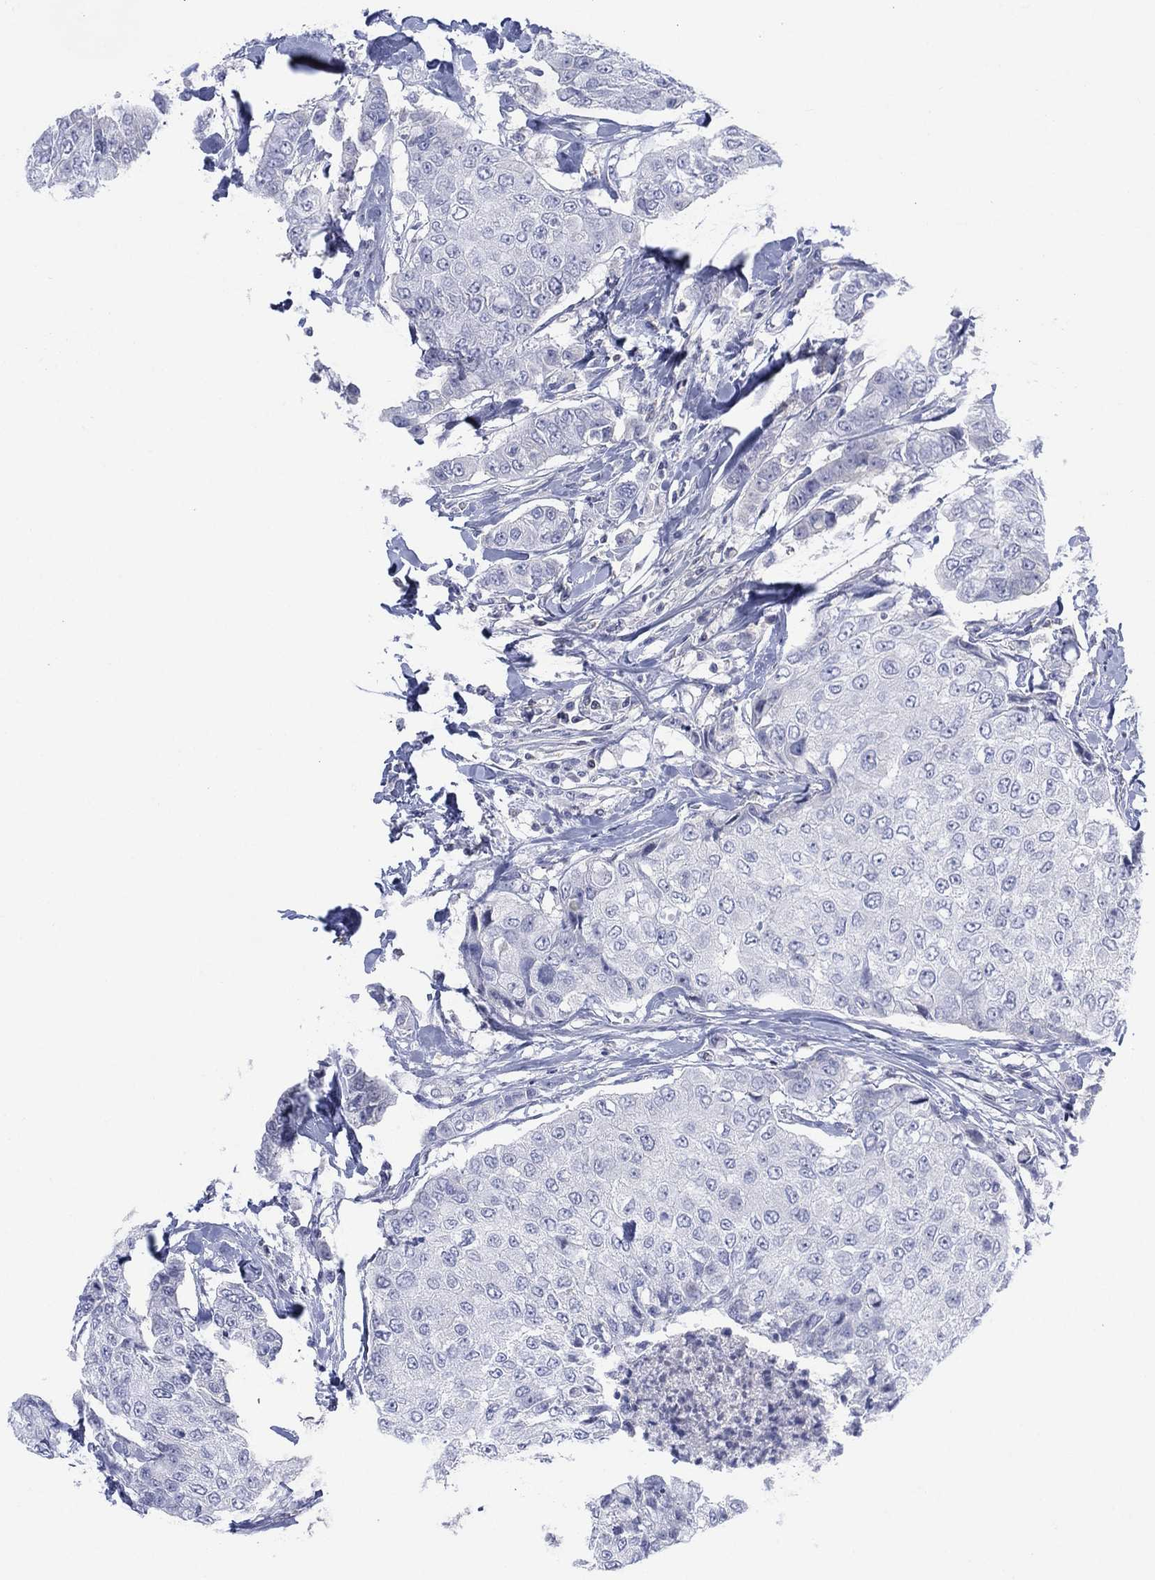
{"staining": {"intensity": "negative", "quantity": "none", "location": "none"}, "tissue": "breast cancer", "cell_type": "Tumor cells", "image_type": "cancer", "snomed": [{"axis": "morphology", "description": "Duct carcinoma"}, {"axis": "topography", "description": "Breast"}], "caption": "The immunohistochemistry photomicrograph has no significant positivity in tumor cells of breast cancer tissue.", "gene": "SEPTIN1", "patient": {"sex": "female", "age": 27}}